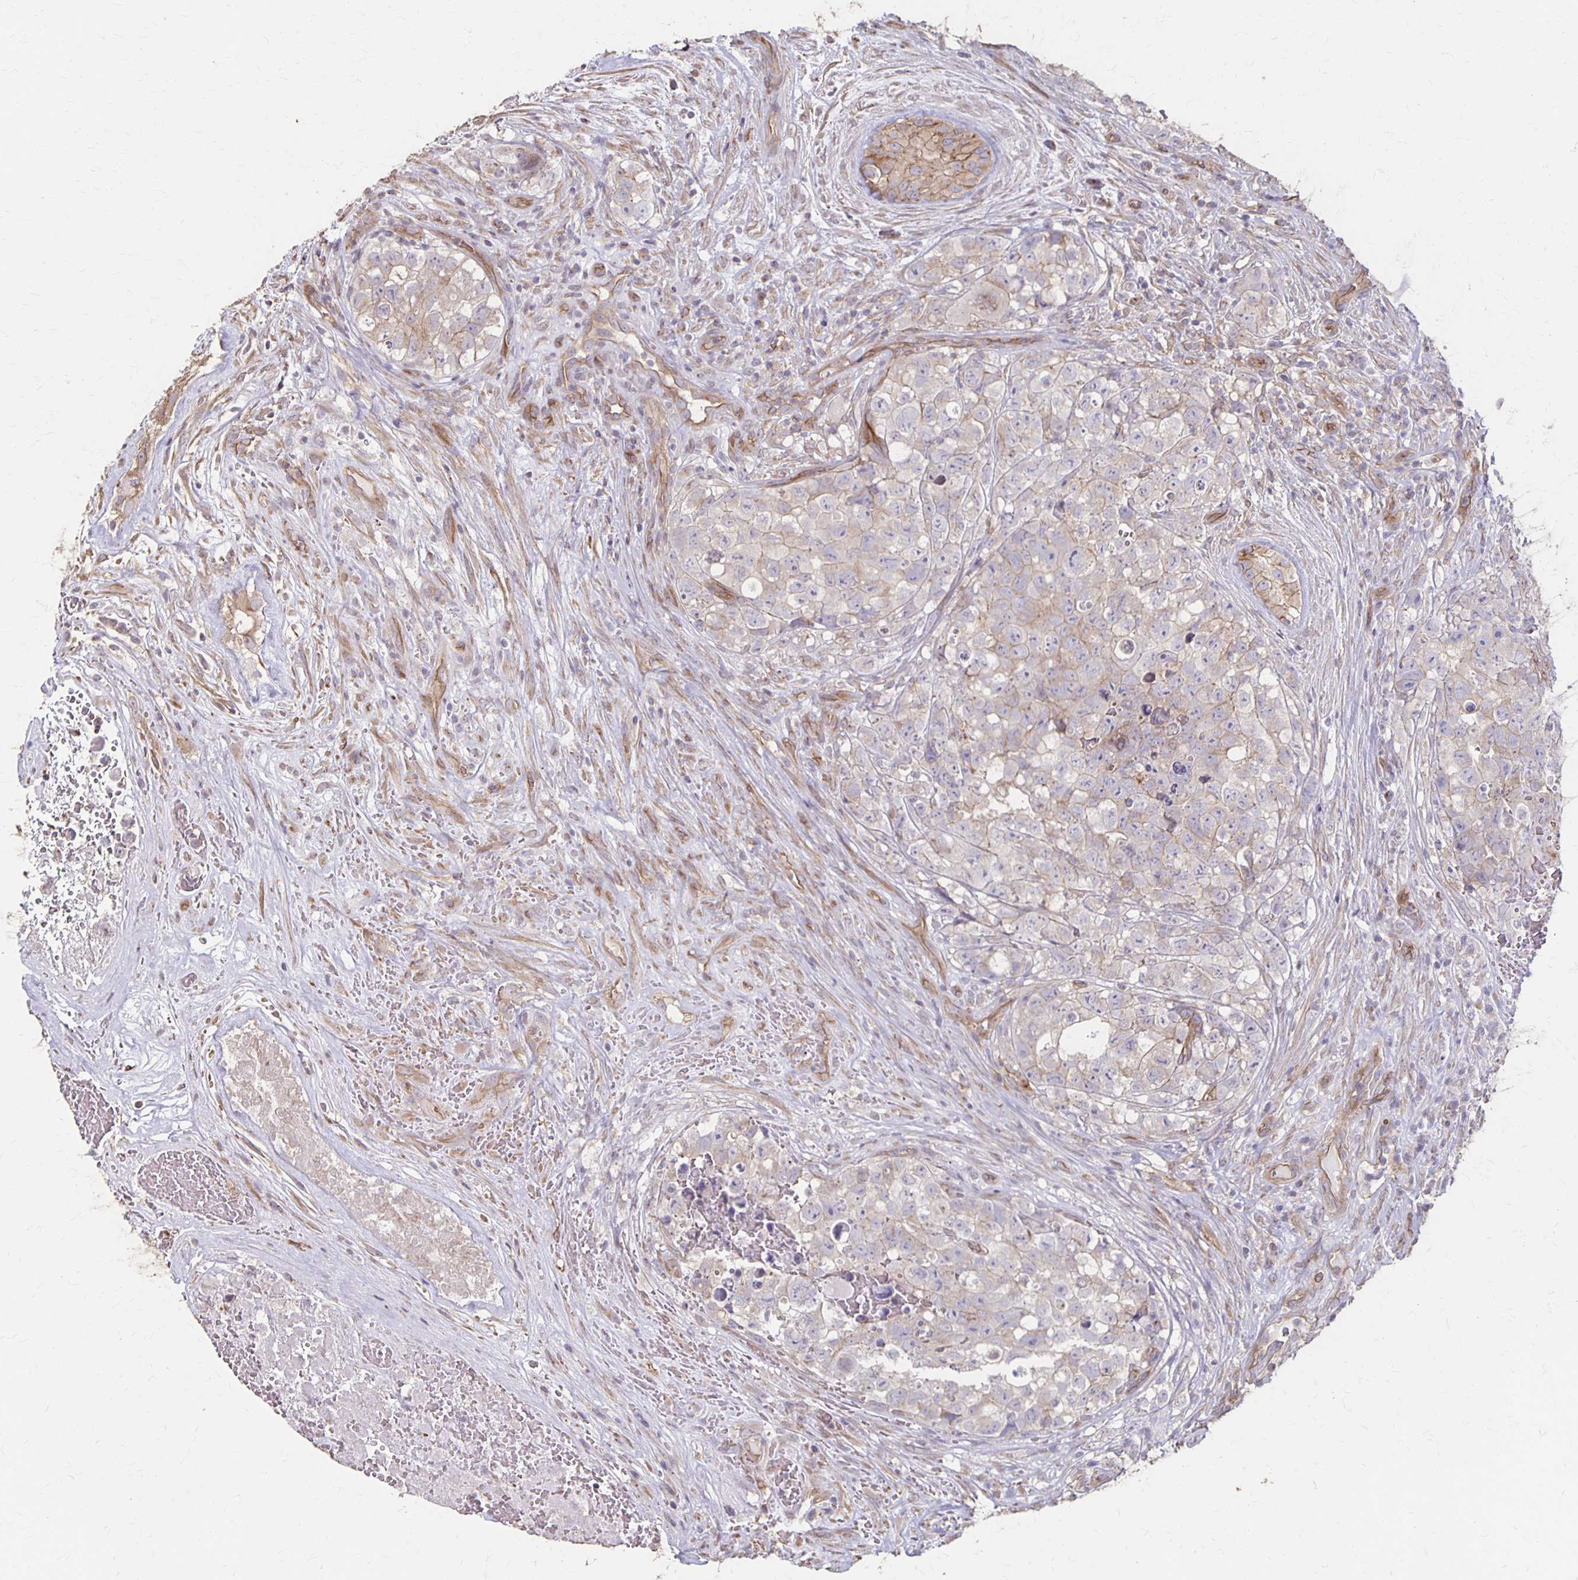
{"staining": {"intensity": "weak", "quantity": "<25%", "location": "cytoplasmic/membranous"}, "tissue": "testis cancer", "cell_type": "Tumor cells", "image_type": "cancer", "snomed": [{"axis": "morphology", "description": "Carcinoma, Embryonal, NOS"}, {"axis": "topography", "description": "Testis"}], "caption": "Immunohistochemistry (IHC) of human testis cancer exhibits no staining in tumor cells.", "gene": "PPP1R3E", "patient": {"sex": "male", "age": 18}}